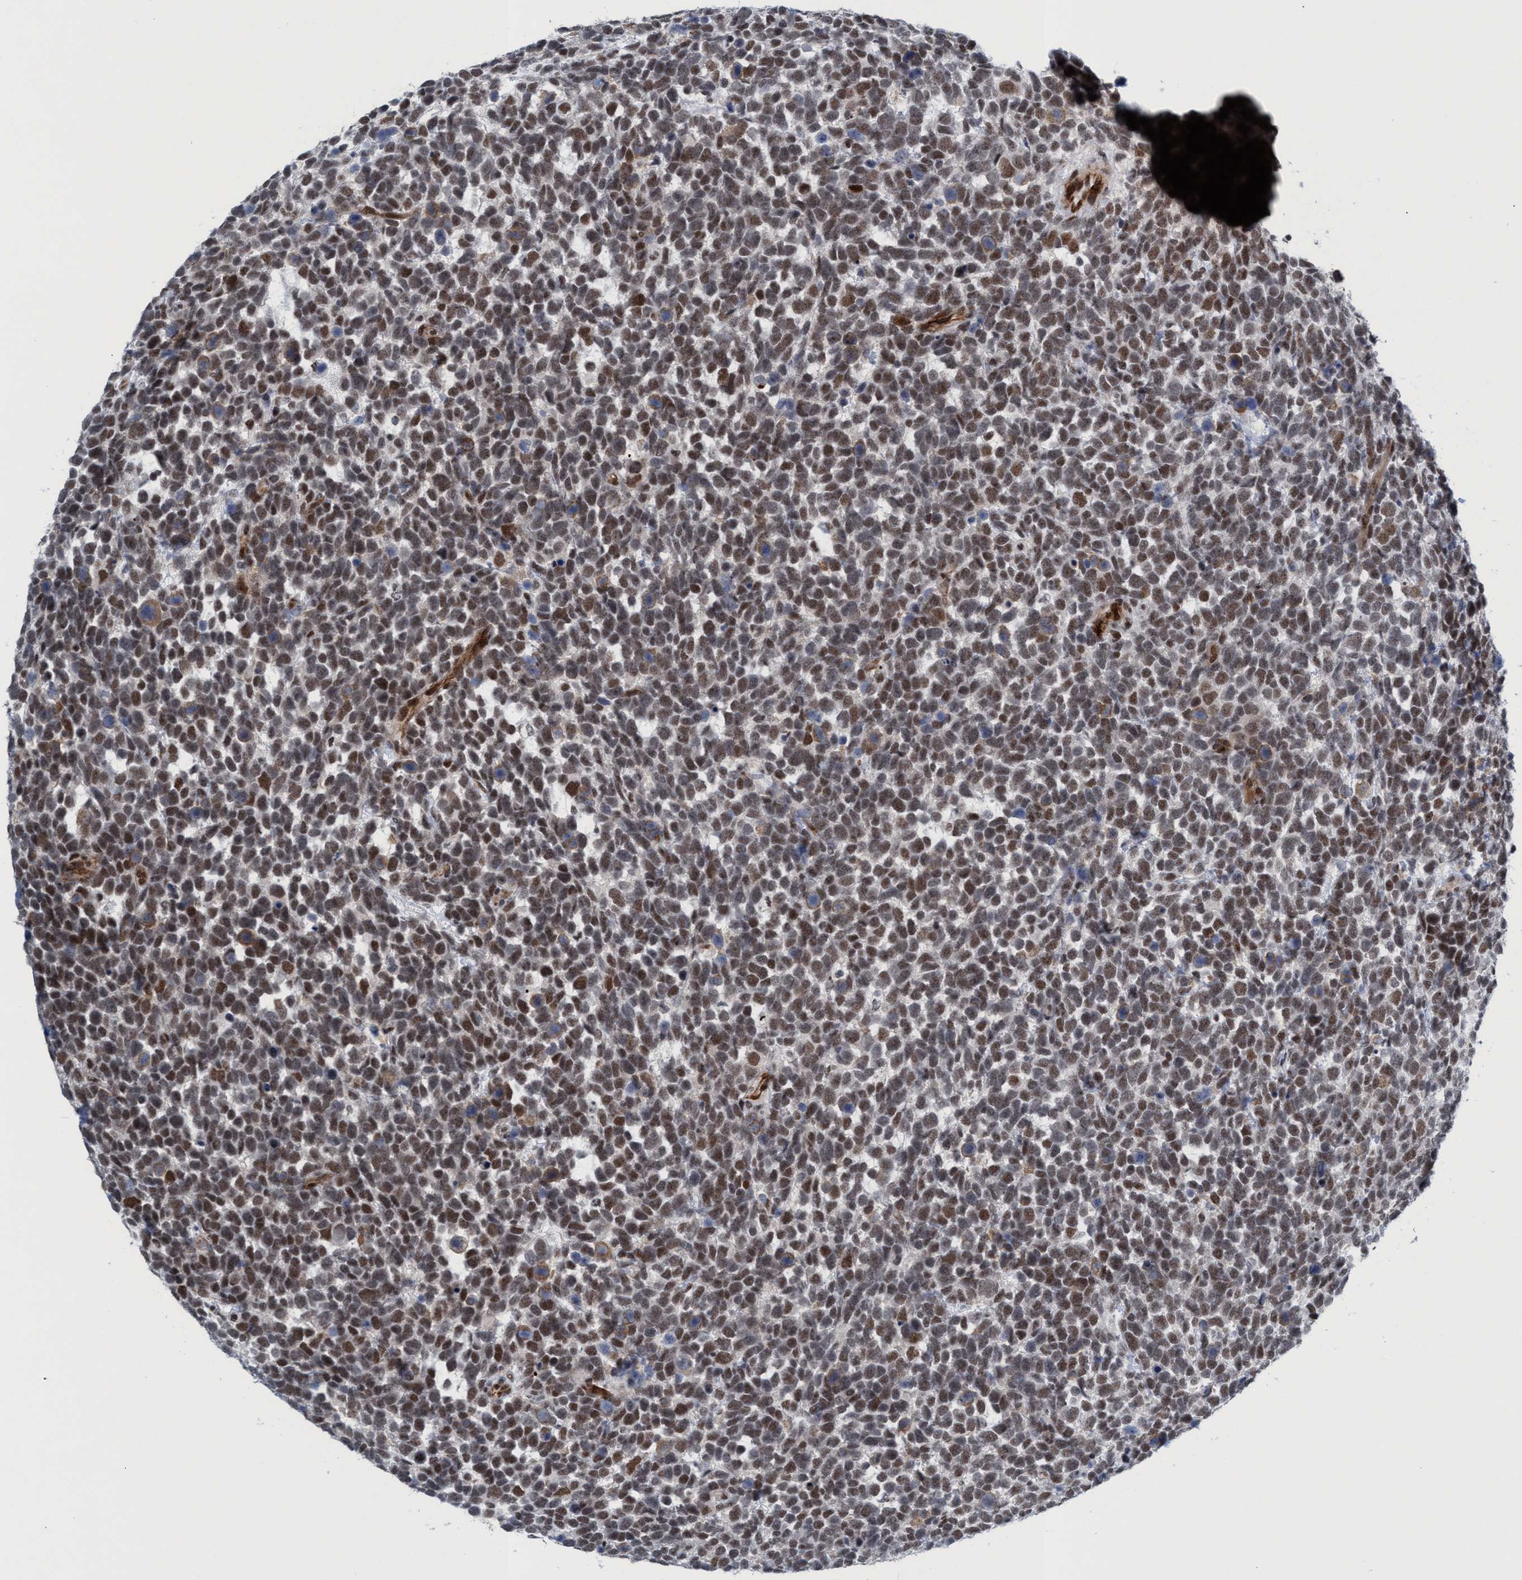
{"staining": {"intensity": "moderate", "quantity": ">75%", "location": "nuclear"}, "tissue": "urothelial cancer", "cell_type": "Tumor cells", "image_type": "cancer", "snomed": [{"axis": "morphology", "description": "Urothelial carcinoma, High grade"}, {"axis": "topography", "description": "Urinary bladder"}], "caption": "Immunohistochemical staining of high-grade urothelial carcinoma shows moderate nuclear protein positivity in about >75% of tumor cells.", "gene": "CWC27", "patient": {"sex": "female", "age": 82}}